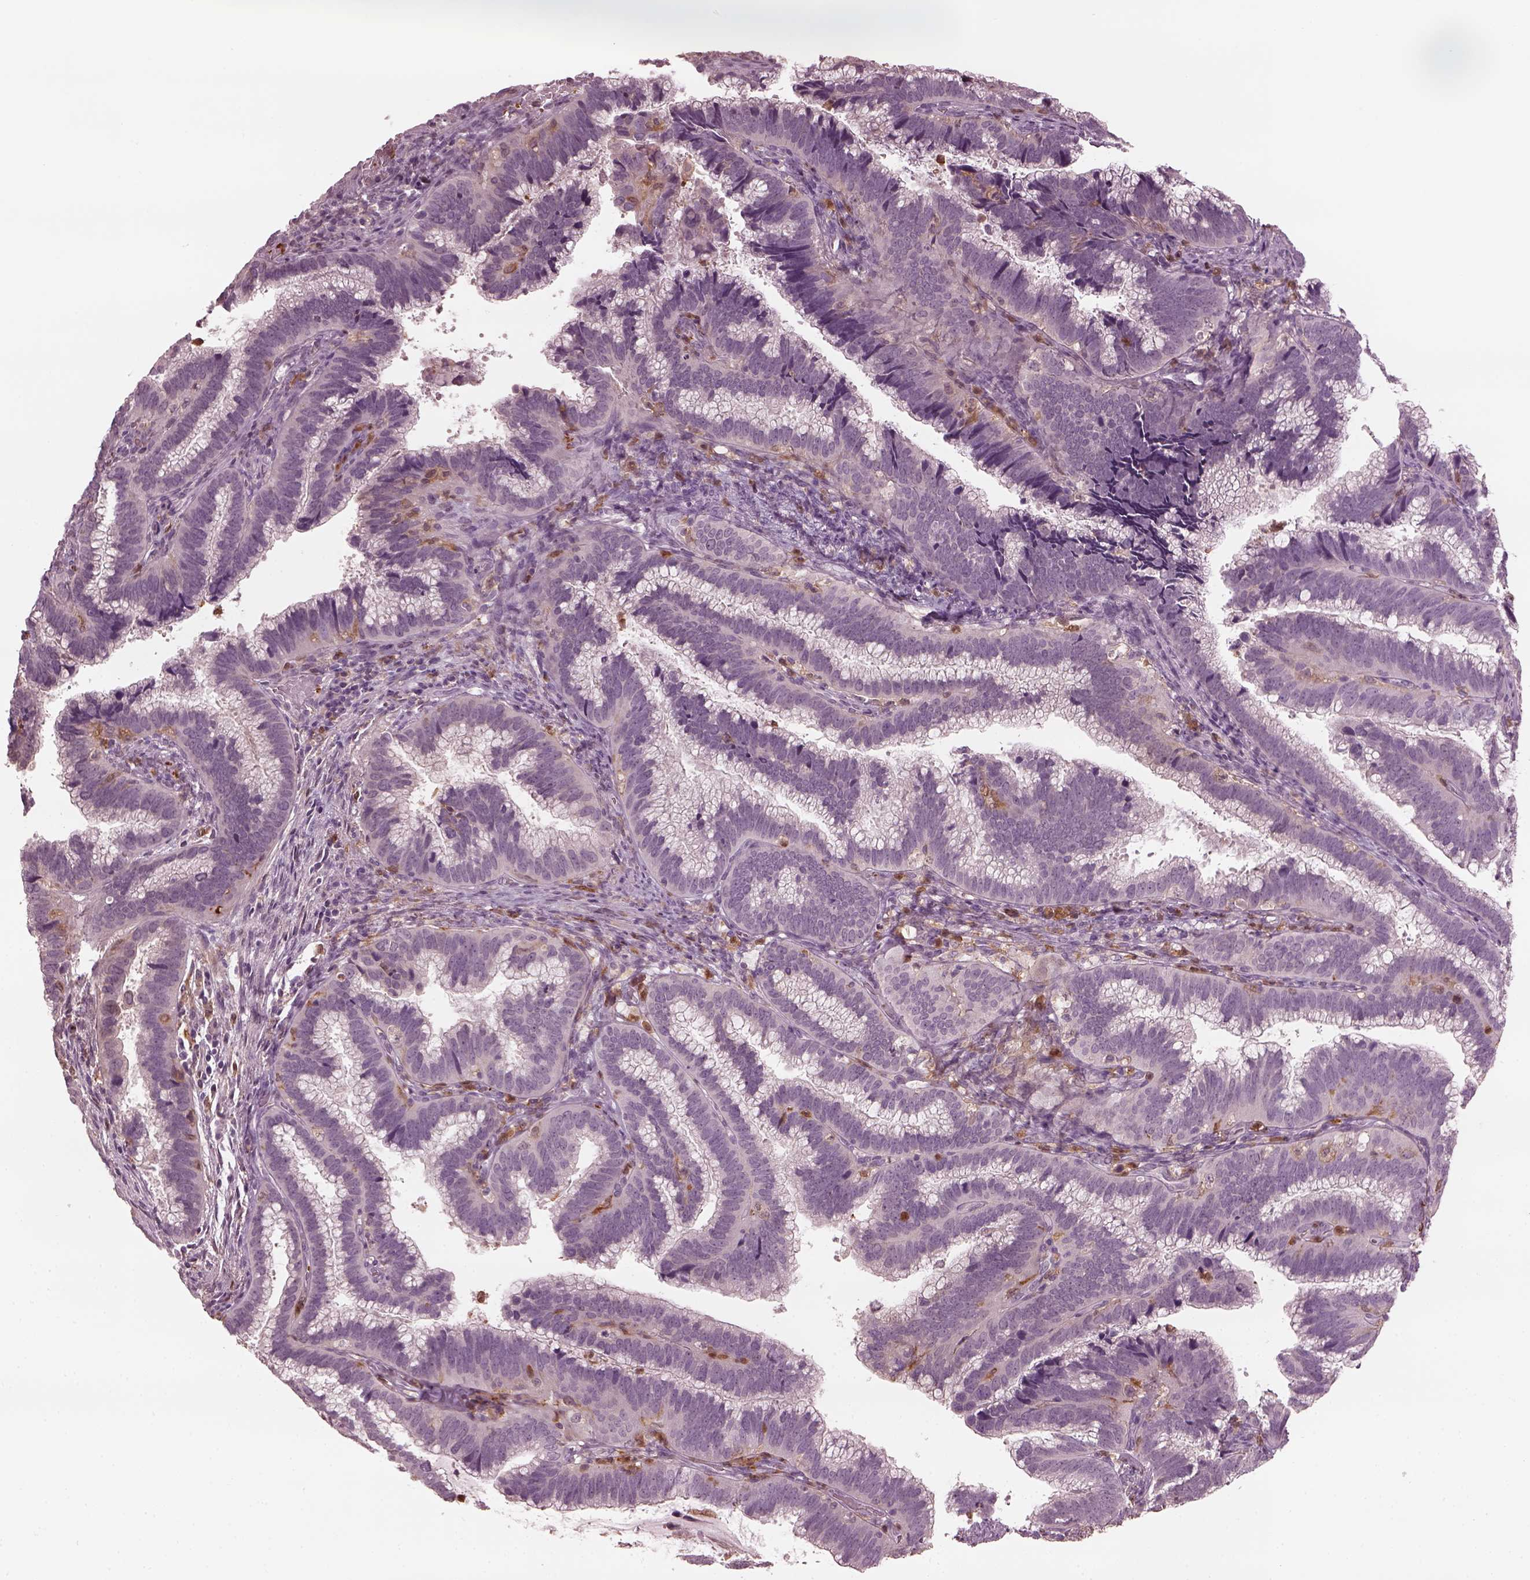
{"staining": {"intensity": "negative", "quantity": "none", "location": "none"}, "tissue": "cervical cancer", "cell_type": "Tumor cells", "image_type": "cancer", "snomed": [{"axis": "morphology", "description": "Adenocarcinoma, NOS"}, {"axis": "topography", "description": "Cervix"}], "caption": "A photomicrograph of human cervical cancer (adenocarcinoma) is negative for staining in tumor cells.", "gene": "PSTPIP2", "patient": {"sex": "female", "age": 61}}